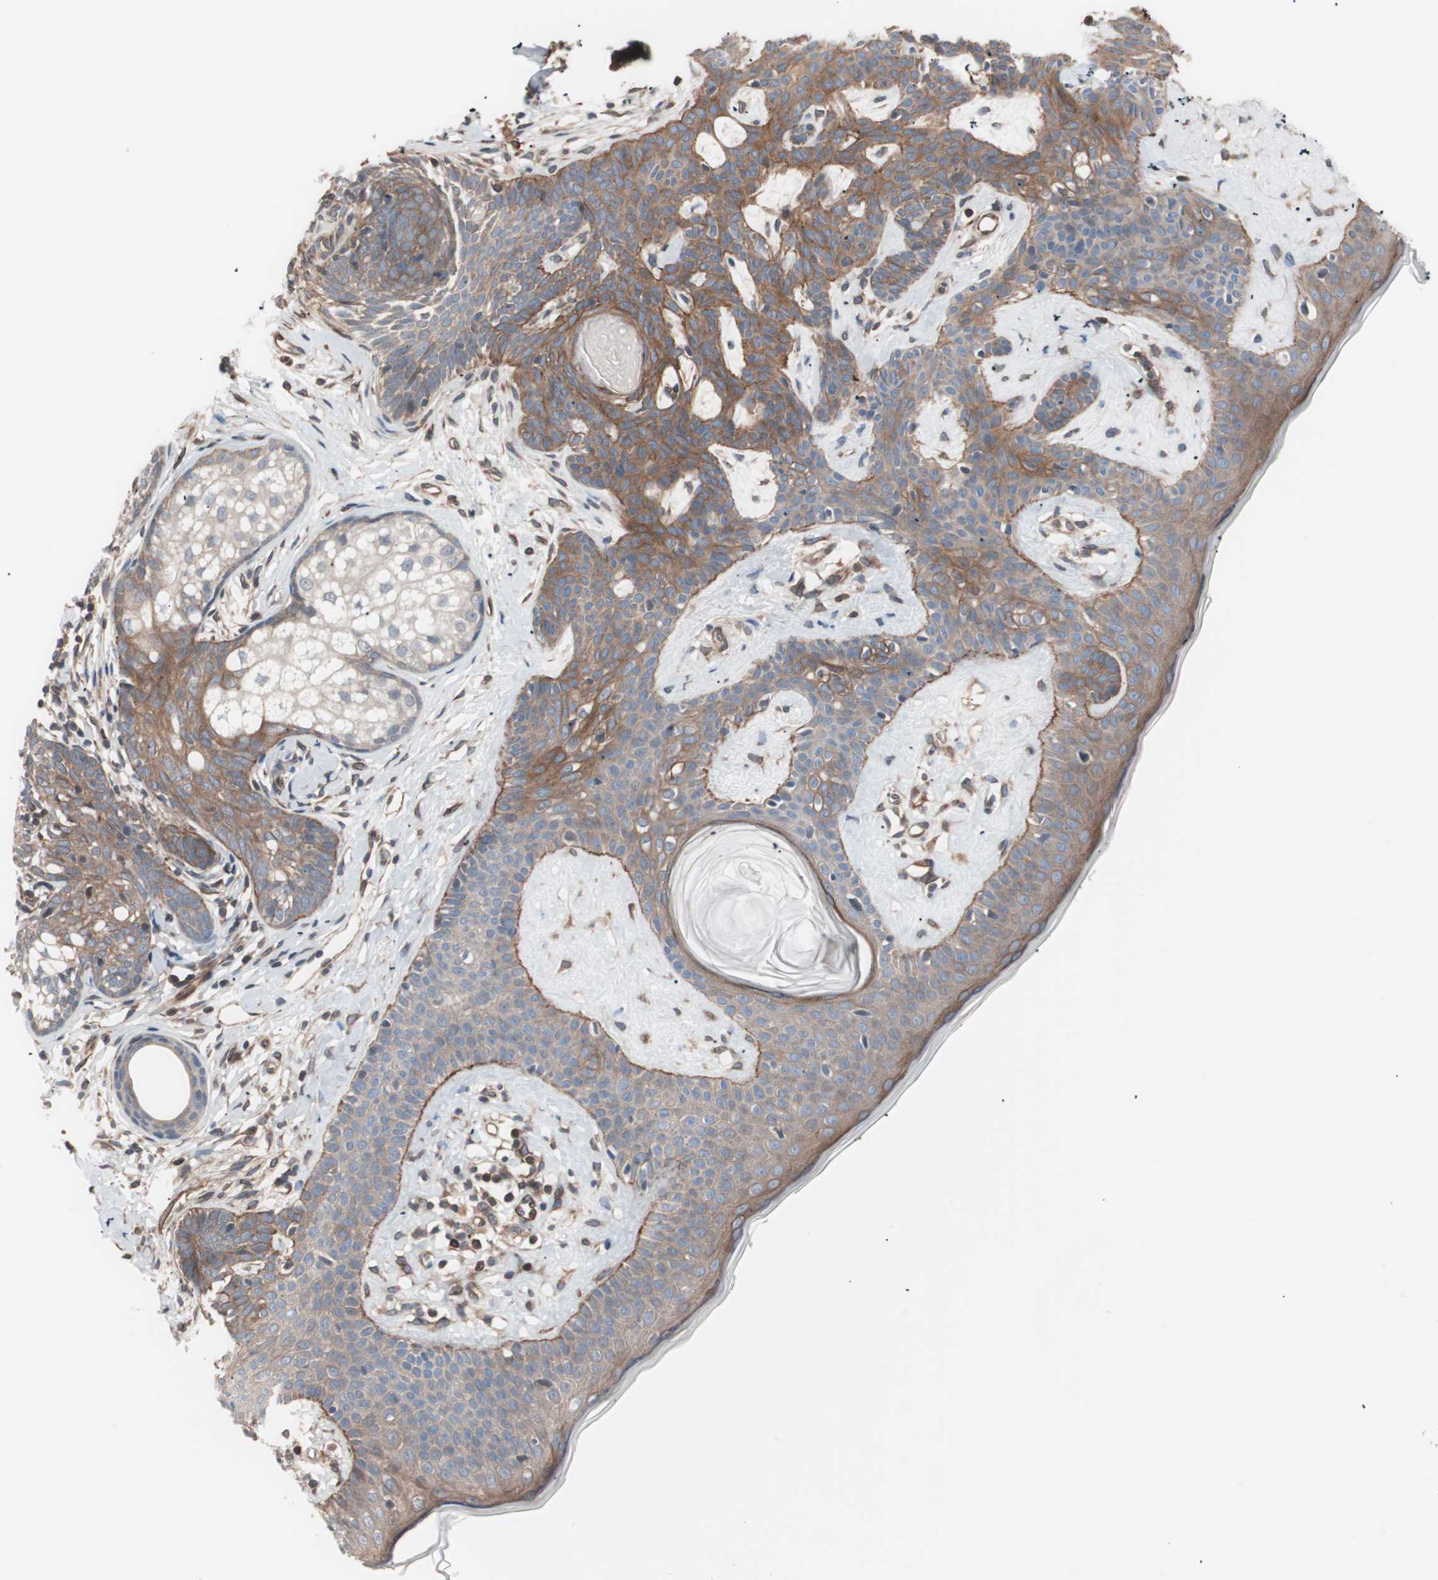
{"staining": {"intensity": "weak", "quantity": ">75%", "location": "cytoplasmic/membranous"}, "tissue": "skin cancer", "cell_type": "Tumor cells", "image_type": "cancer", "snomed": [{"axis": "morphology", "description": "Developmental malformation"}, {"axis": "morphology", "description": "Basal cell carcinoma"}, {"axis": "topography", "description": "Skin"}], "caption": "An immunohistochemistry photomicrograph of neoplastic tissue is shown. Protein staining in brown highlights weak cytoplasmic/membranous positivity in skin basal cell carcinoma within tumor cells.", "gene": "SMG1", "patient": {"sex": "female", "age": 62}}